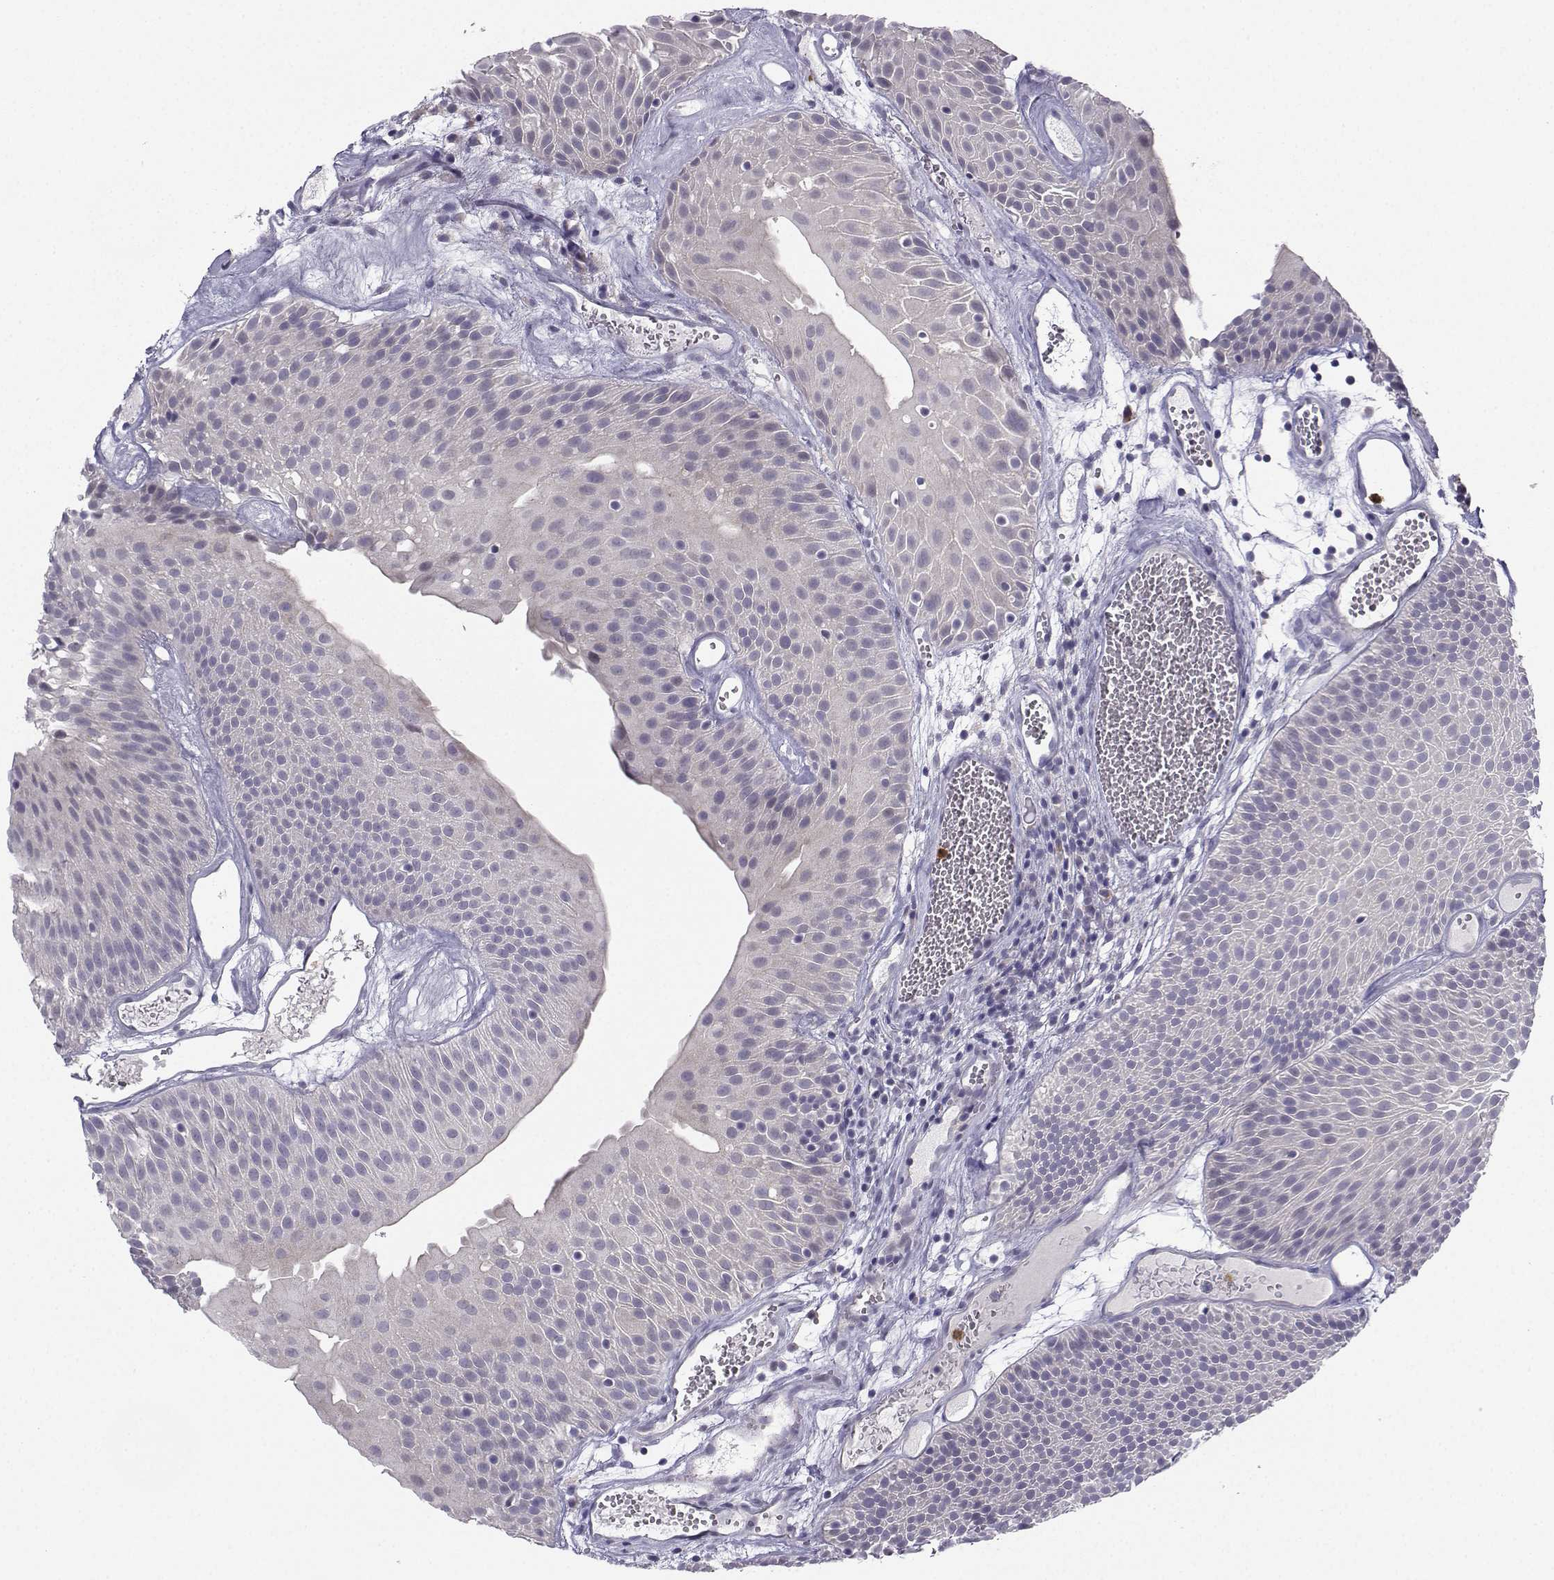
{"staining": {"intensity": "negative", "quantity": "none", "location": "none"}, "tissue": "urothelial cancer", "cell_type": "Tumor cells", "image_type": "cancer", "snomed": [{"axis": "morphology", "description": "Urothelial carcinoma, Low grade"}, {"axis": "topography", "description": "Urinary bladder"}], "caption": "High power microscopy photomicrograph of an immunohistochemistry (IHC) histopathology image of urothelial carcinoma (low-grade), revealing no significant positivity in tumor cells.", "gene": "CALY", "patient": {"sex": "male", "age": 52}}